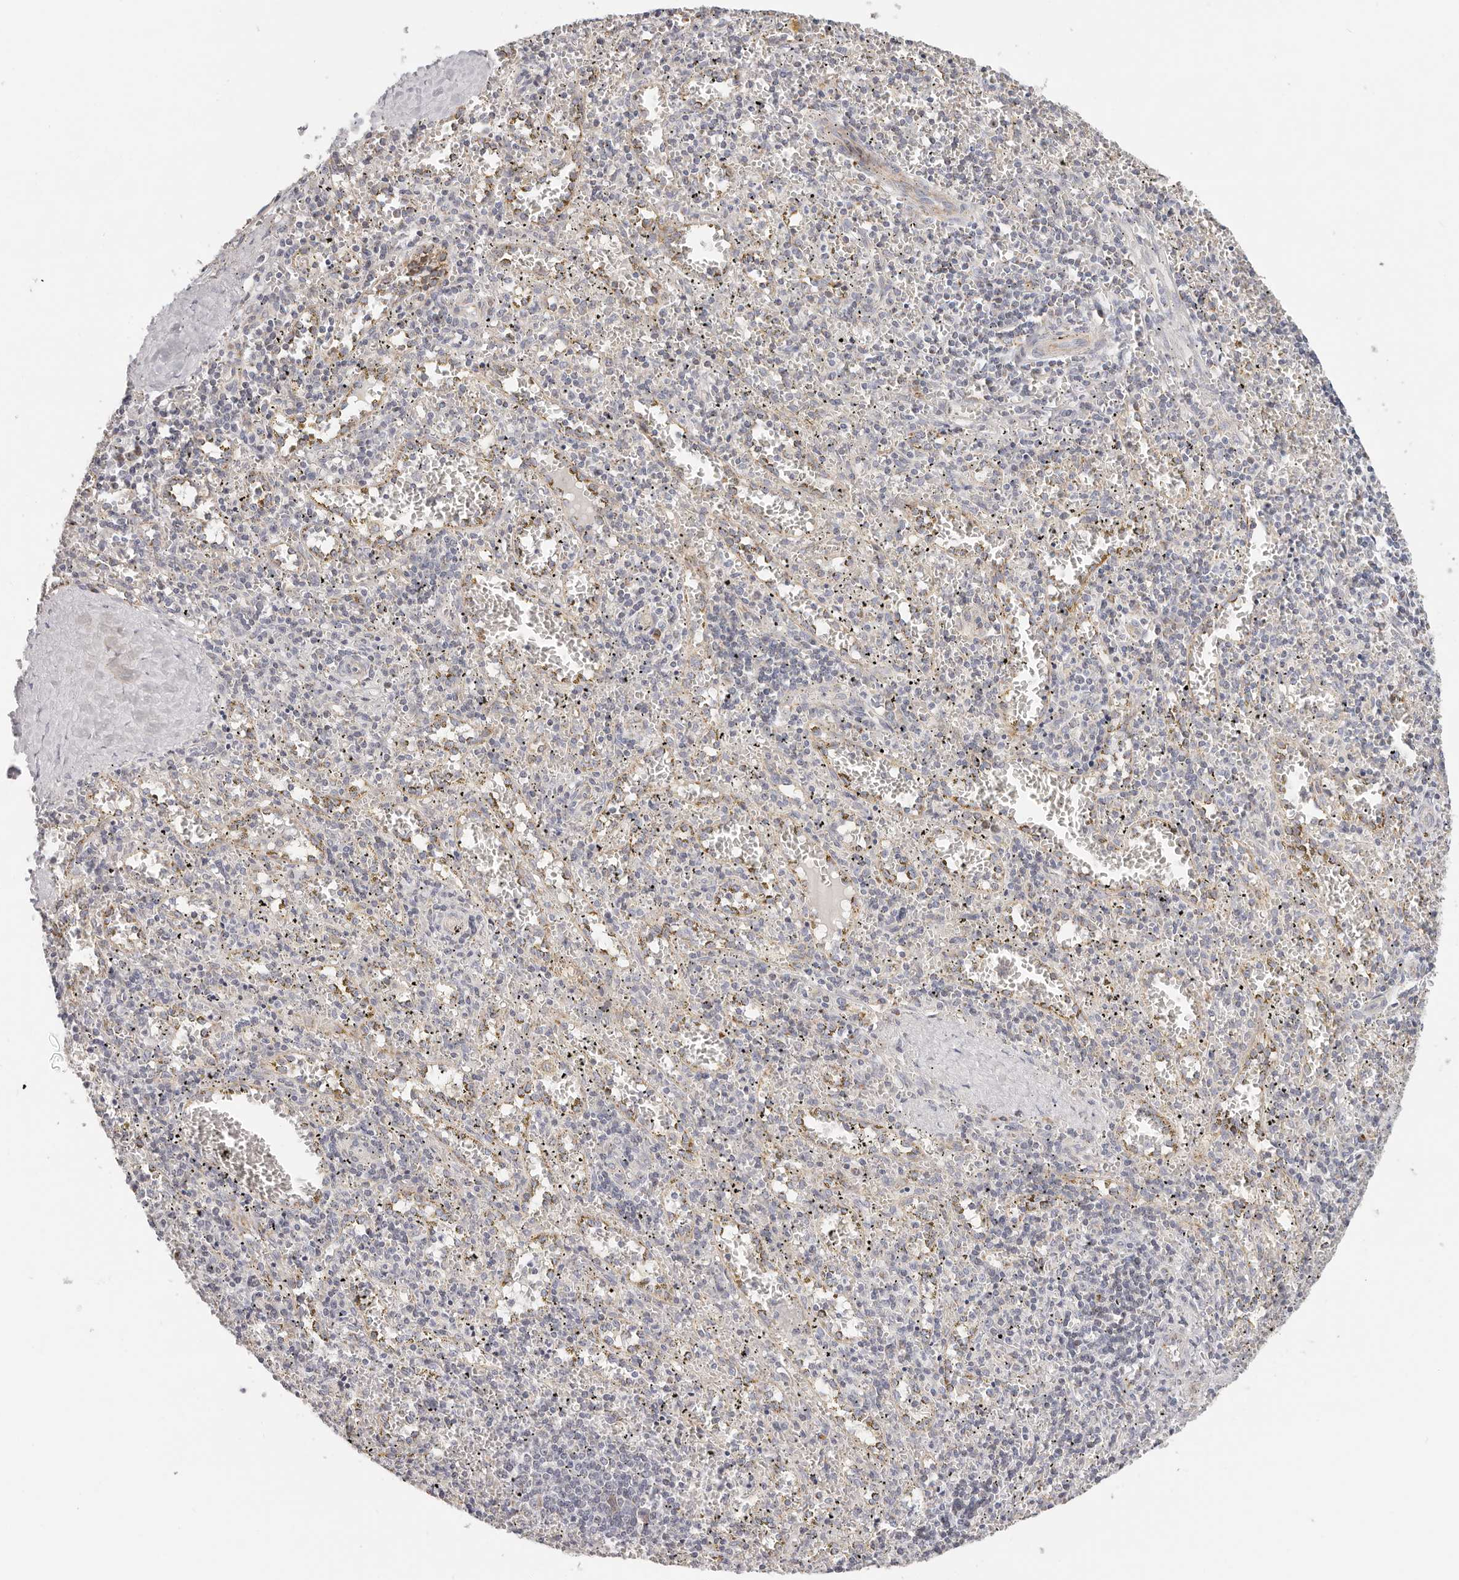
{"staining": {"intensity": "negative", "quantity": "none", "location": "none"}, "tissue": "spleen", "cell_type": "Cells in red pulp", "image_type": "normal", "snomed": [{"axis": "morphology", "description": "Normal tissue, NOS"}, {"axis": "topography", "description": "Spleen"}], "caption": "The immunohistochemistry (IHC) micrograph has no significant expression in cells in red pulp of spleen. The staining is performed using DAB (3,3'-diaminobenzidine) brown chromogen with nuclei counter-stained in using hematoxylin.", "gene": "AFDN", "patient": {"sex": "male", "age": 11}}